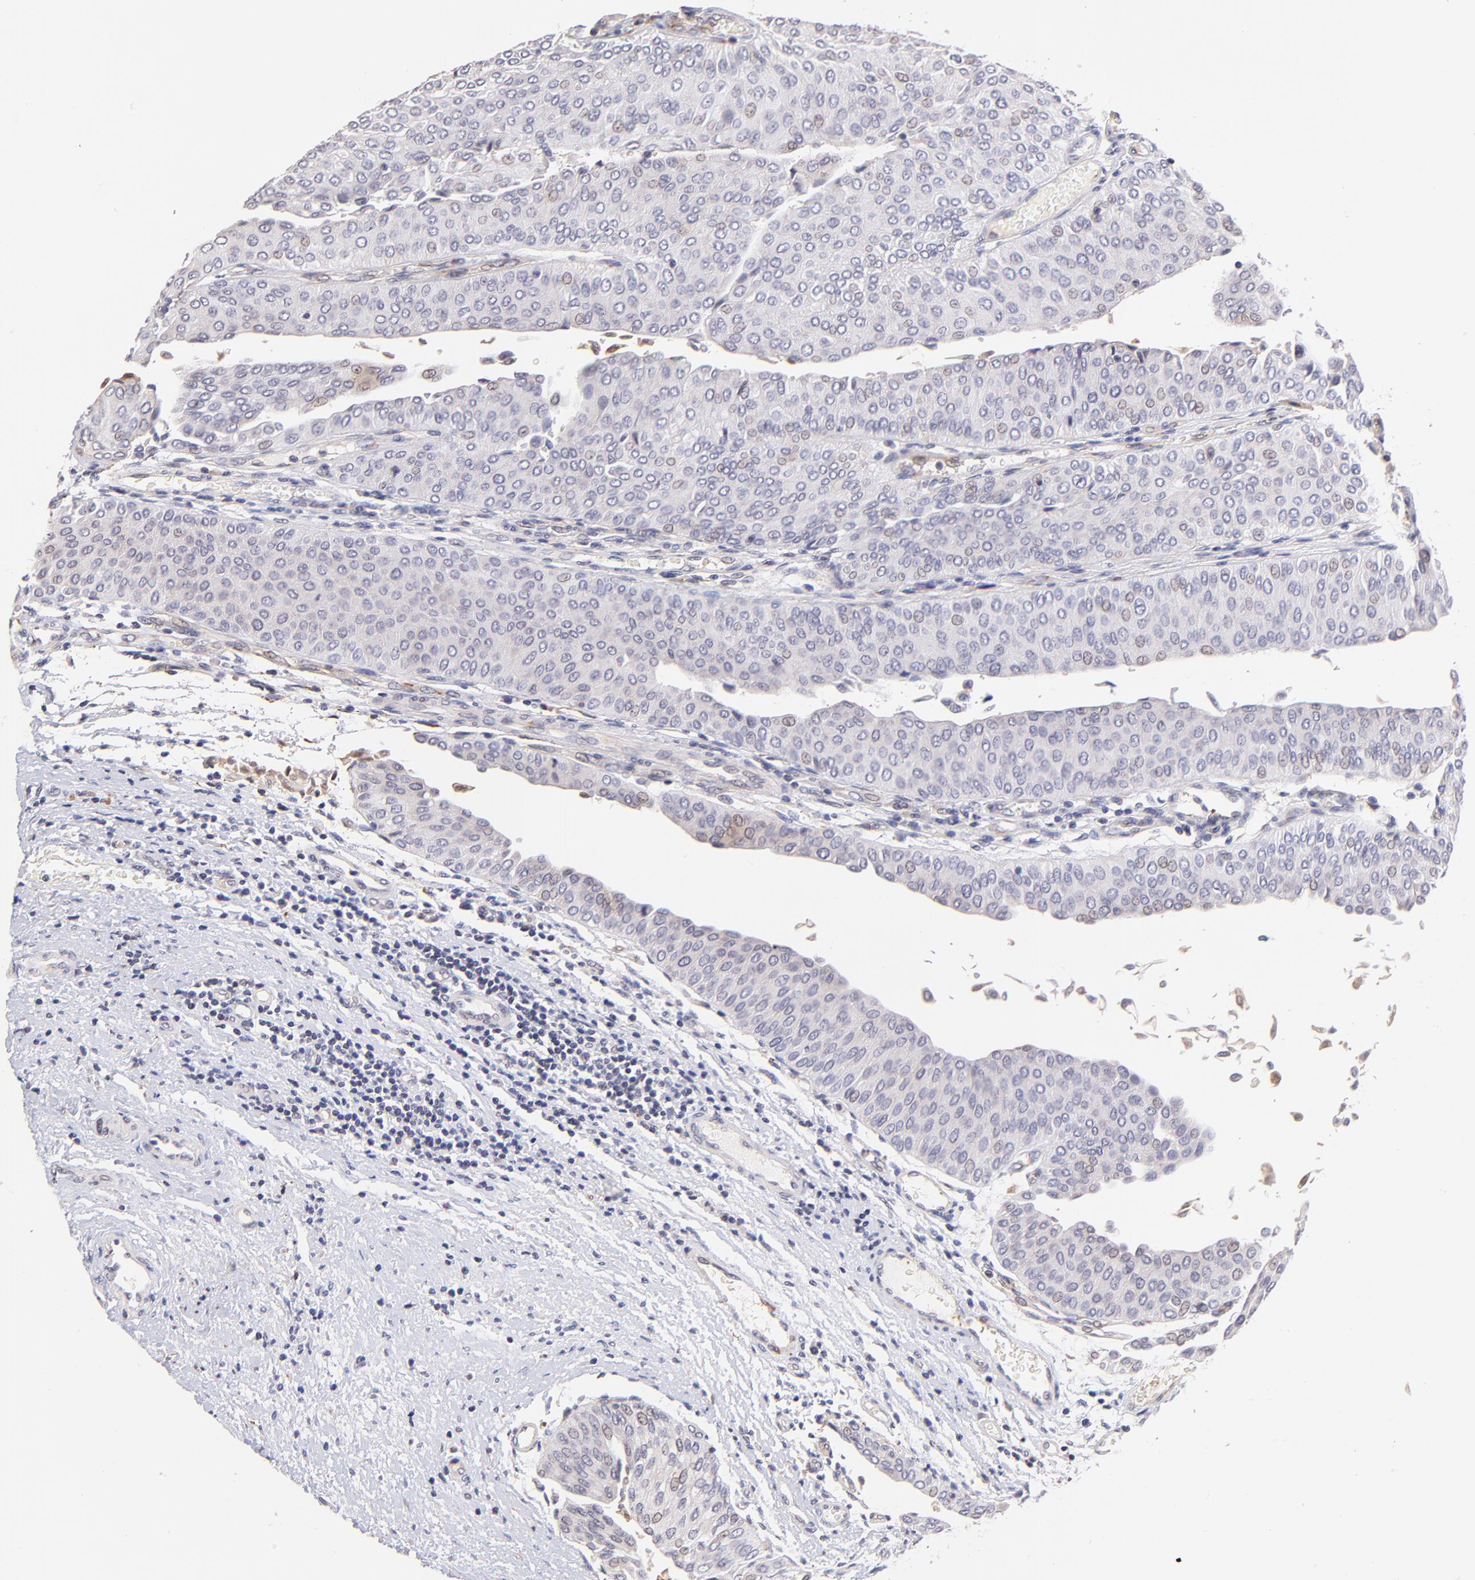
{"staining": {"intensity": "negative", "quantity": "none", "location": "none"}, "tissue": "urothelial cancer", "cell_type": "Tumor cells", "image_type": "cancer", "snomed": [{"axis": "morphology", "description": "Urothelial carcinoma, Low grade"}, {"axis": "topography", "description": "Urinary bladder"}], "caption": "DAB (3,3'-diaminobenzidine) immunohistochemical staining of low-grade urothelial carcinoma displays no significant staining in tumor cells. Brightfield microscopy of immunohistochemistry (IHC) stained with DAB (brown) and hematoxylin (blue), captured at high magnification.", "gene": "SPARC", "patient": {"sex": "male", "age": 64}}